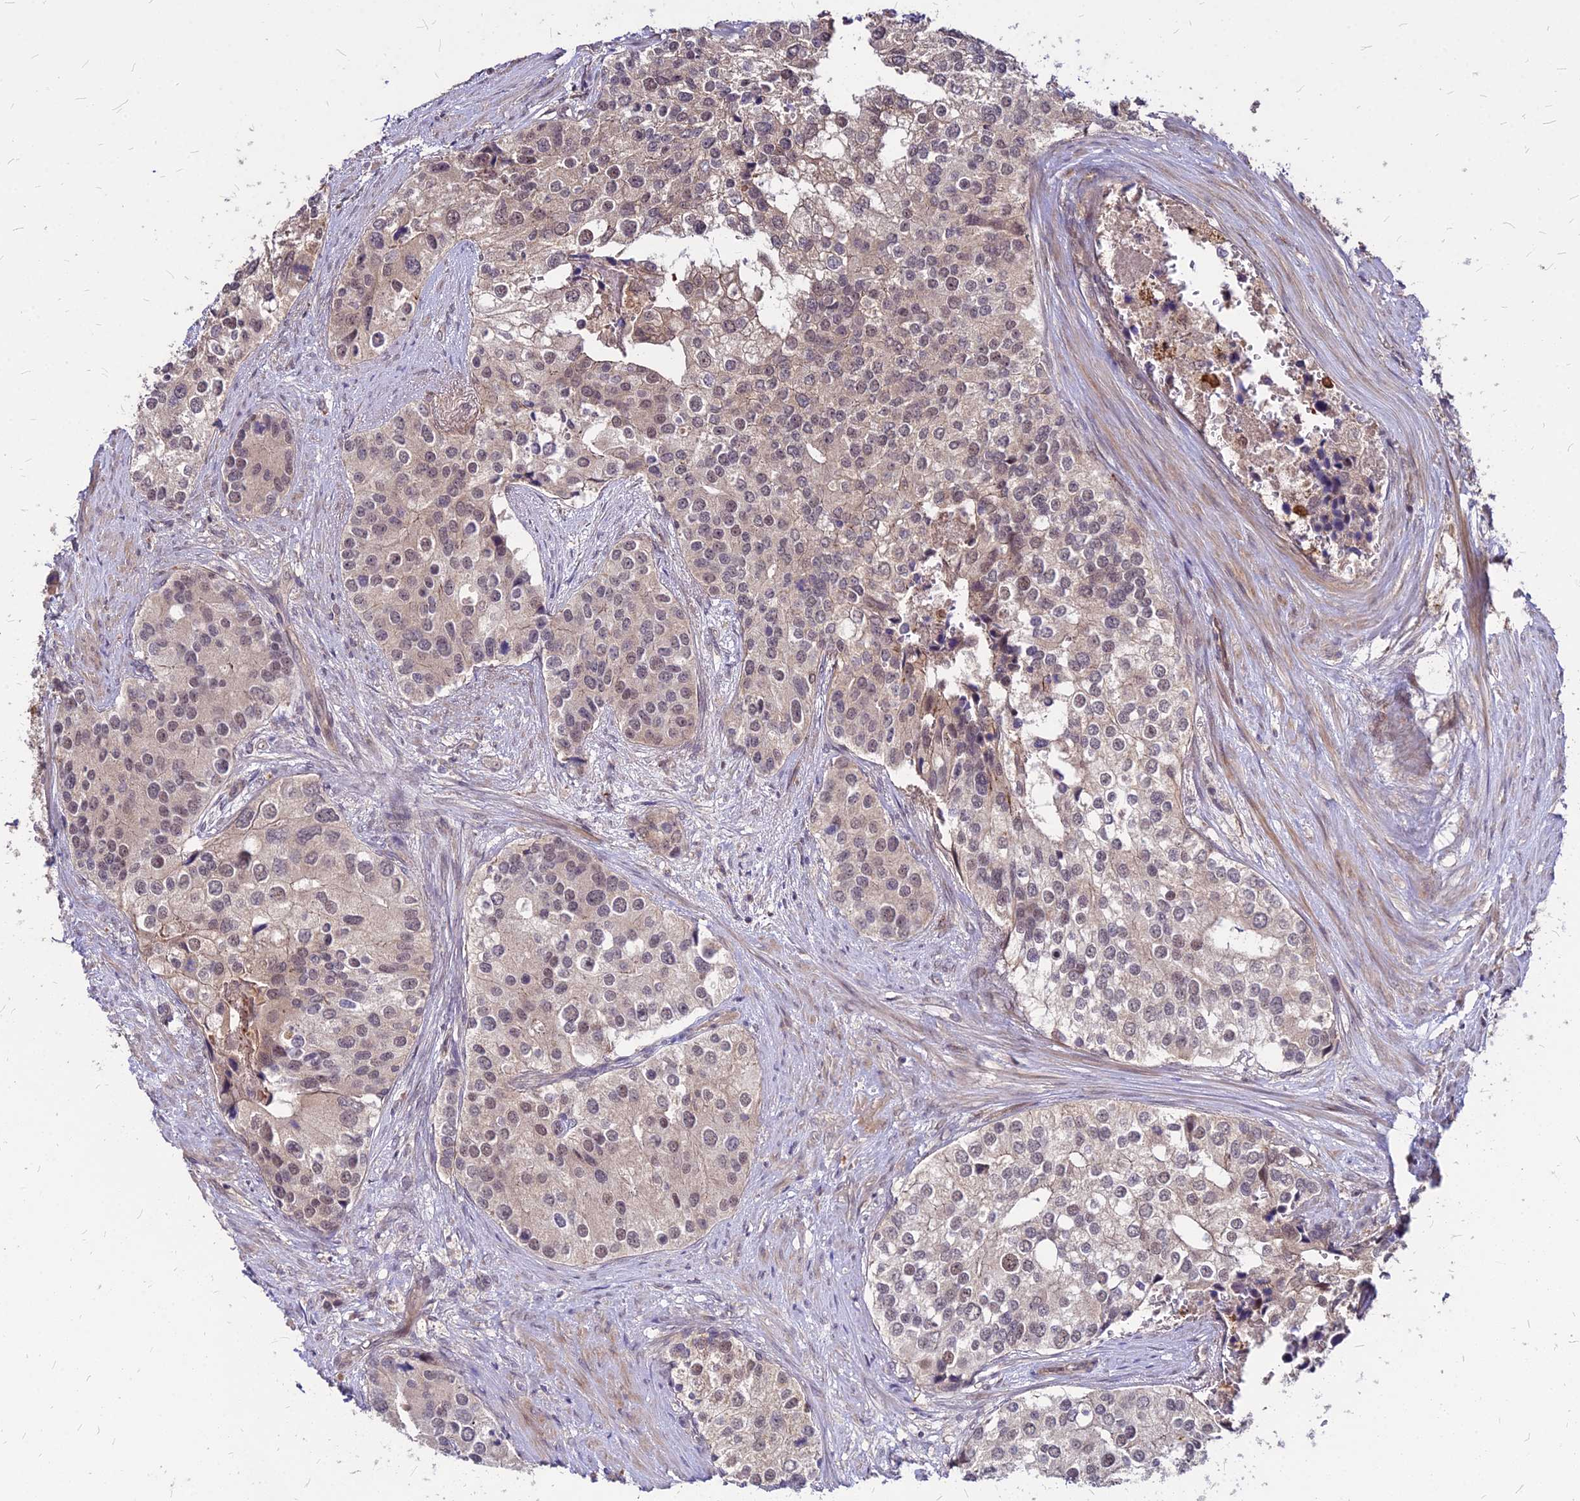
{"staining": {"intensity": "weak", "quantity": ">75%", "location": "cytoplasmic/membranous,nuclear"}, "tissue": "prostate cancer", "cell_type": "Tumor cells", "image_type": "cancer", "snomed": [{"axis": "morphology", "description": "Adenocarcinoma, High grade"}, {"axis": "topography", "description": "Prostate"}], "caption": "Weak cytoplasmic/membranous and nuclear expression is seen in approximately >75% of tumor cells in adenocarcinoma (high-grade) (prostate).", "gene": "APBA3", "patient": {"sex": "male", "age": 62}}